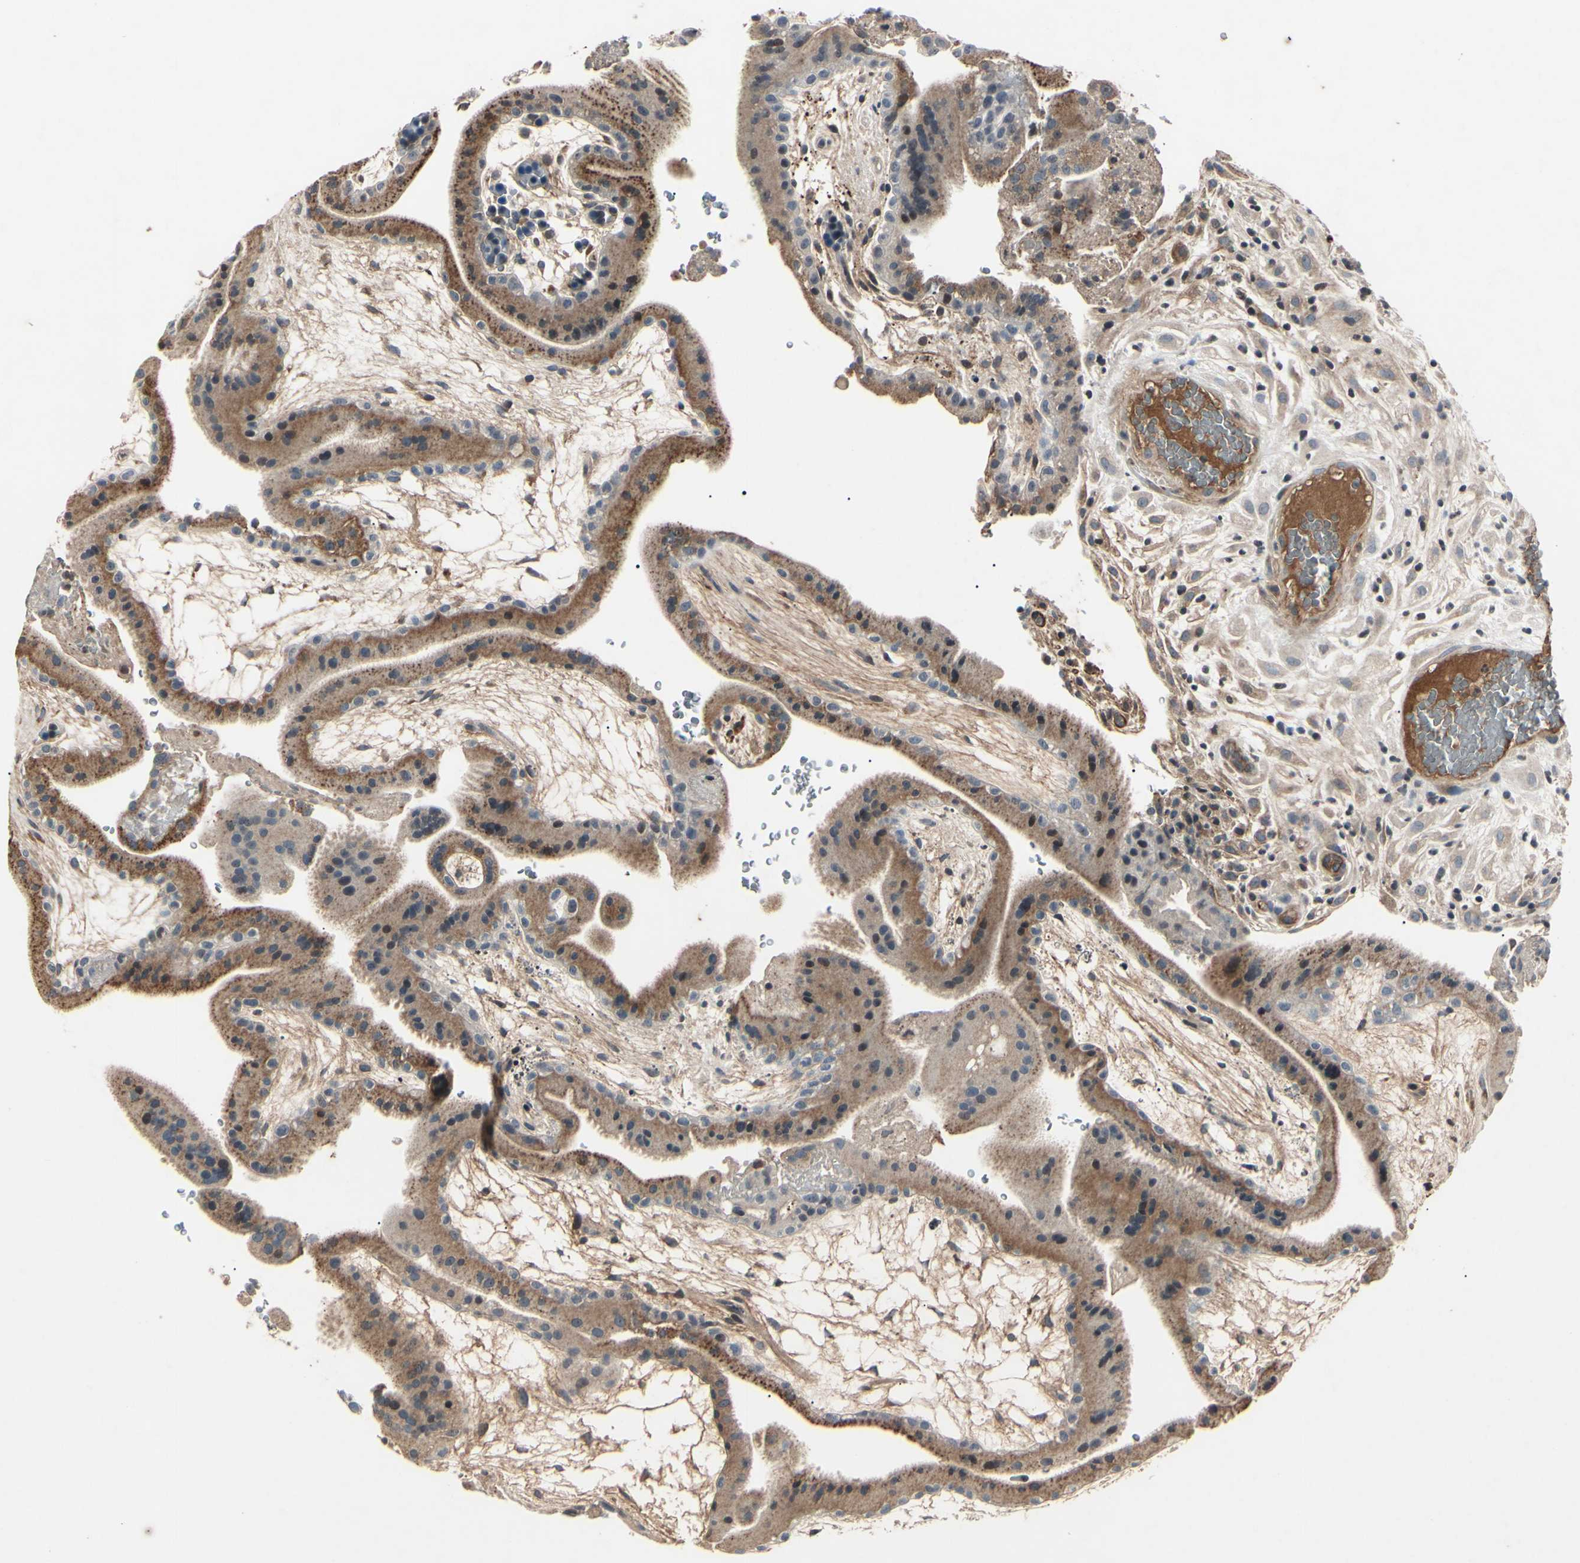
{"staining": {"intensity": "moderate", "quantity": ">75%", "location": "cytoplasmic/membranous"}, "tissue": "placenta", "cell_type": "Trophoblastic cells", "image_type": "normal", "snomed": [{"axis": "morphology", "description": "Normal tissue, NOS"}, {"axis": "topography", "description": "Placenta"}], "caption": "Protein staining demonstrates moderate cytoplasmic/membranous positivity in about >75% of trophoblastic cells in normal placenta.", "gene": "AEBP1", "patient": {"sex": "female", "age": 19}}